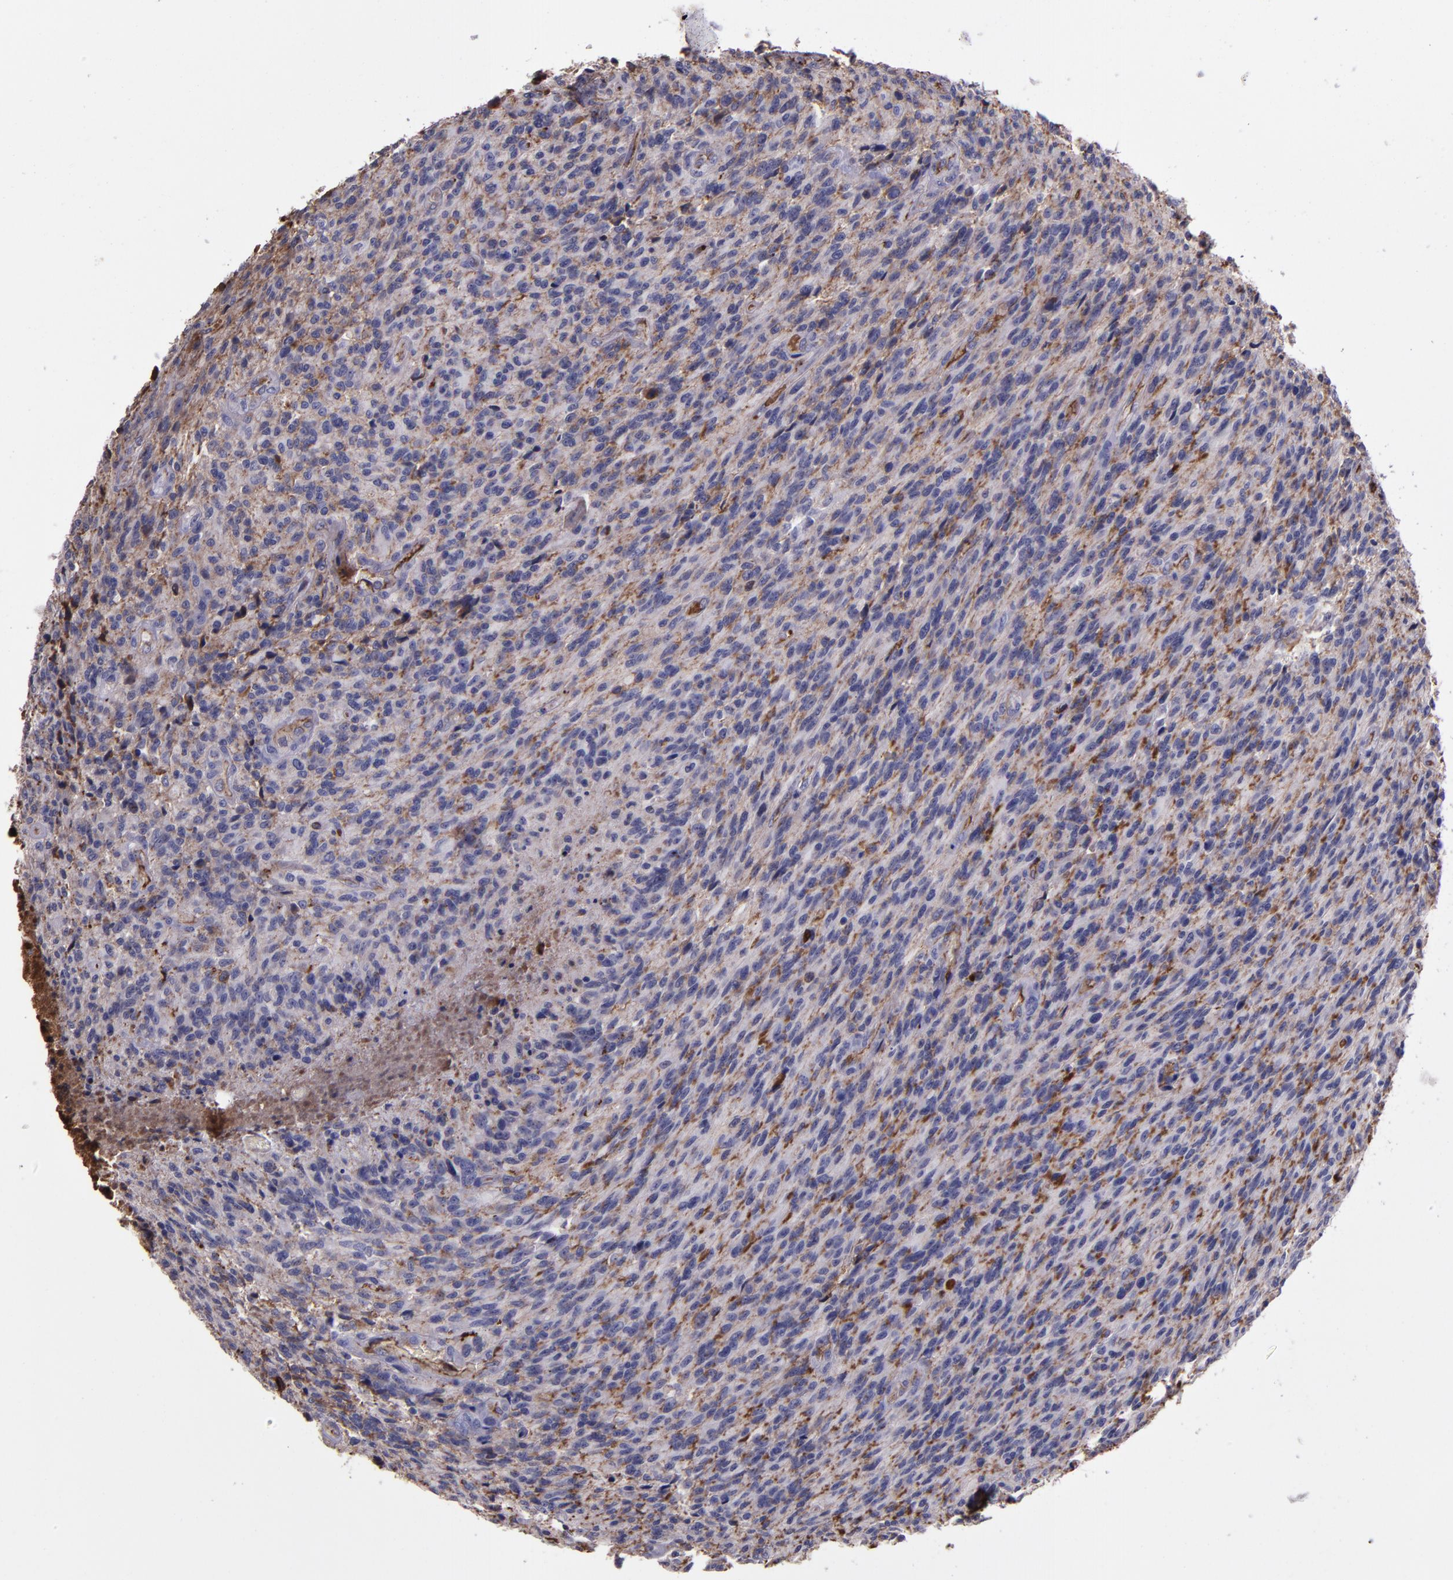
{"staining": {"intensity": "negative", "quantity": "none", "location": "none"}, "tissue": "glioma", "cell_type": "Tumor cells", "image_type": "cancer", "snomed": [{"axis": "morphology", "description": "Normal tissue, NOS"}, {"axis": "morphology", "description": "Glioma, malignant, High grade"}, {"axis": "topography", "description": "Cerebral cortex"}], "caption": "DAB (3,3'-diaminobenzidine) immunohistochemical staining of glioma exhibits no significant expression in tumor cells.", "gene": "A2M", "patient": {"sex": "male", "age": 56}}